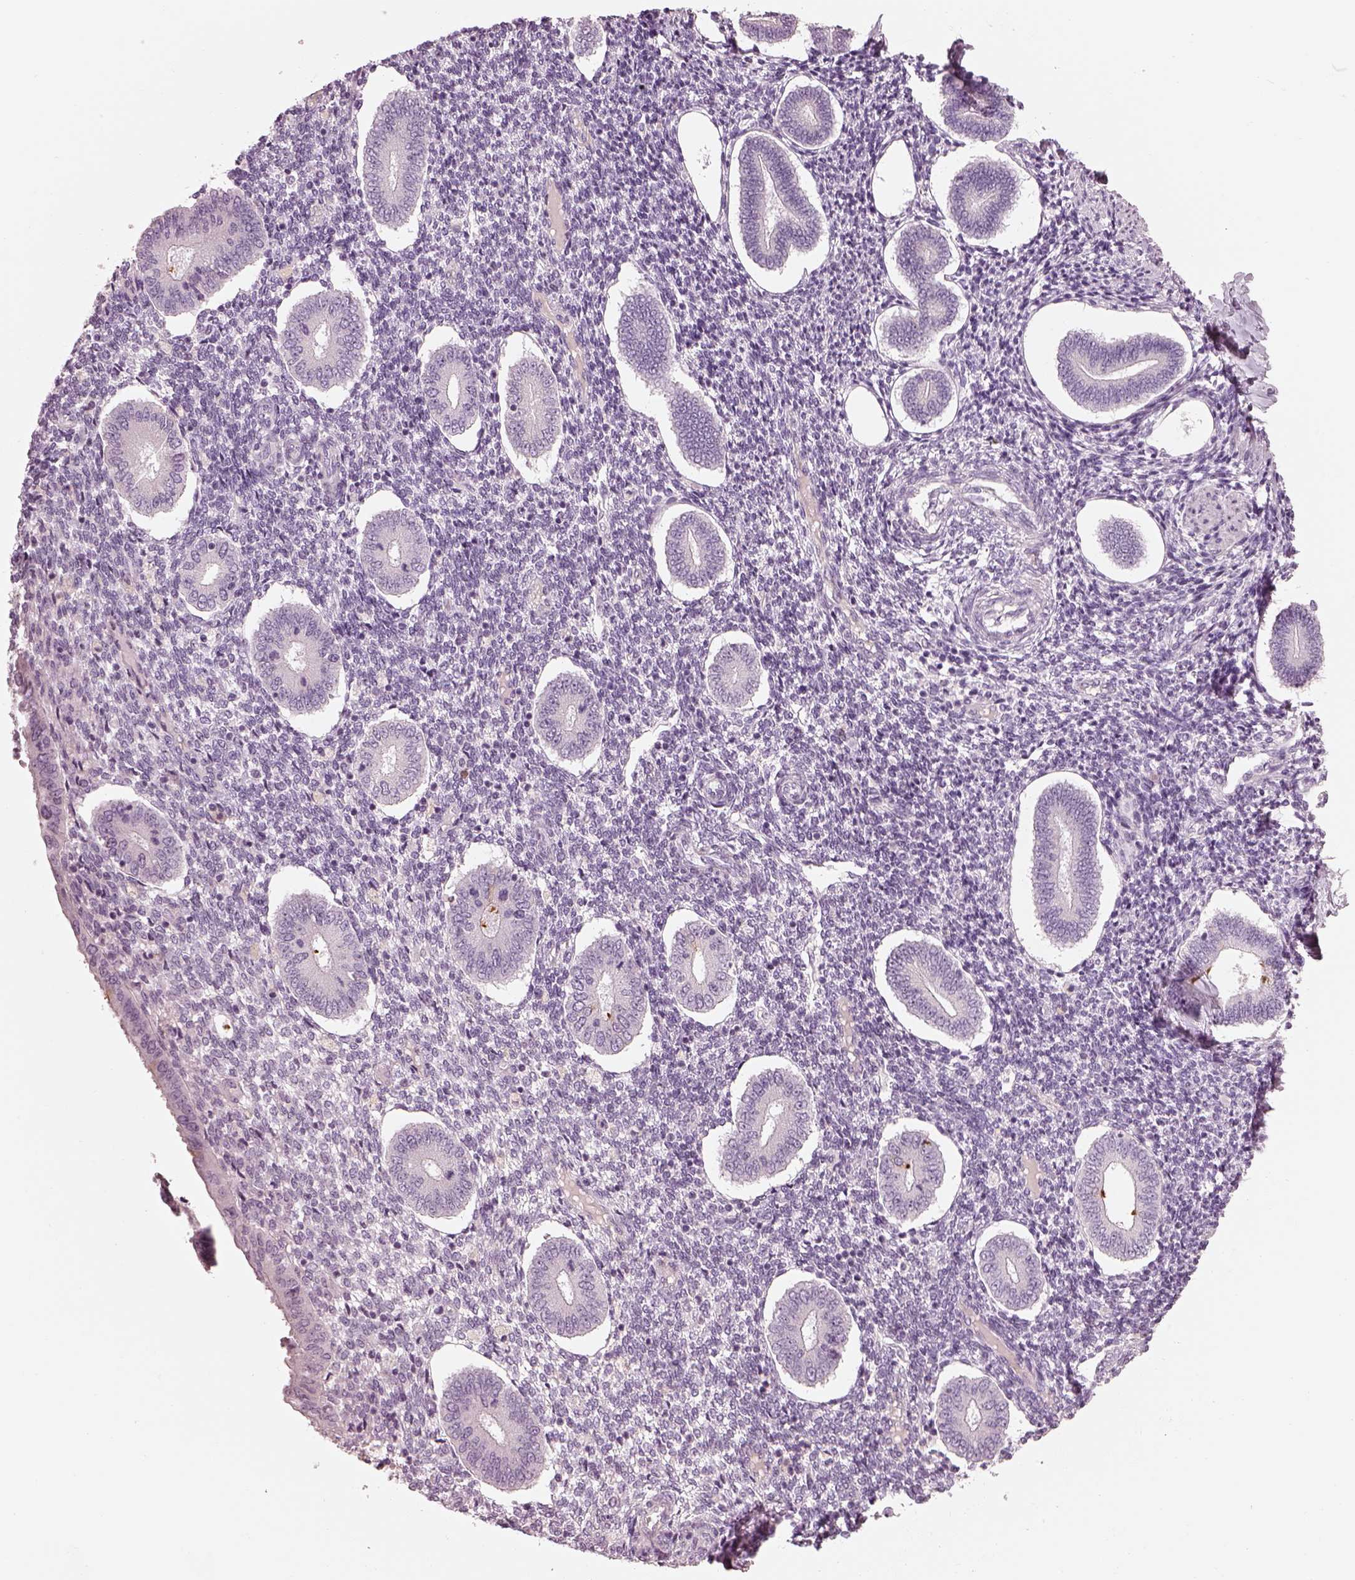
{"staining": {"intensity": "negative", "quantity": "none", "location": "none"}, "tissue": "endometrium", "cell_type": "Cells in endometrial stroma", "image_type": "normal", "snomed": [{"axis": "morphology", "description": "Normal tissue, NOS"}, {"axis": "topography", "description": "Endometrium"}], "caption": "This photomicrograph is of normal endometrium stained with immunohistochemistry to label a protein in brown with the nuclei are counter-stained blue. There is no staining in cells in endometrial stroma. (Brightfield microscopy of DAB (3,3'-diaminobenzidine) immunohistochemistry (IHC) at high magnification).", "gene": "RSPH9", "patient": {"sex": "female", "age": 40}}